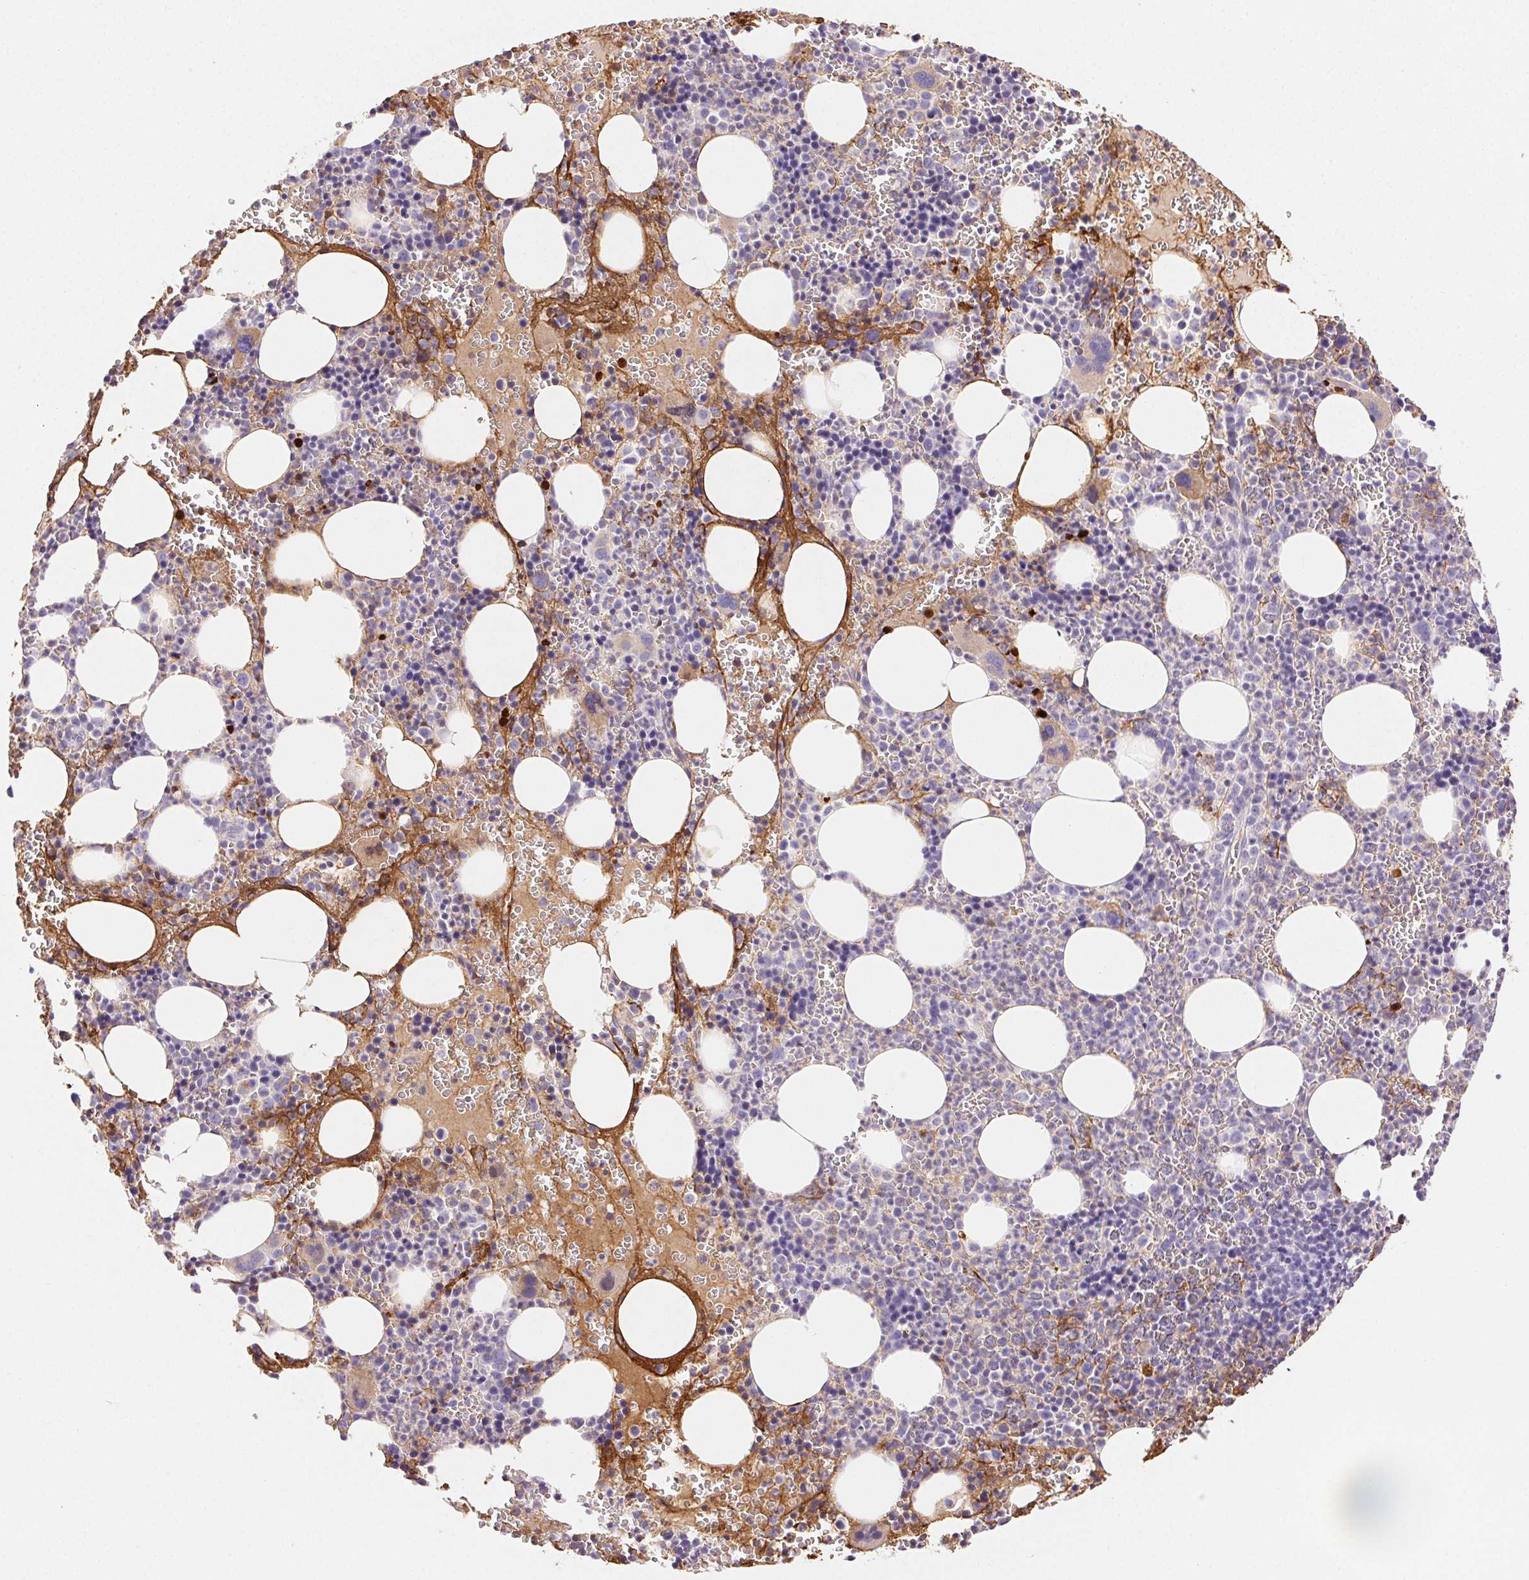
{"staining": {"intensity": "negative", "quantity": "none", "location": "none"}, "tissue": "bone marrow", "cell_type": "Hematopoietic cells", "image_type": "normal", "snomed": [{"axis": "morphology", "description": "Normal tissue, NOS"}, {"axis": "topography", "description": "Bone marrow"}], "caption": "A high-resolution micrograph shows immunohistochemistry (IHC) staining of benign bone marrow, which displays no significant staining in hematopoietic cells. (DAB IHC with hematoxylin counter stain).", "gene": "FGA", "patient": {"sex": "male", "age": 63}}